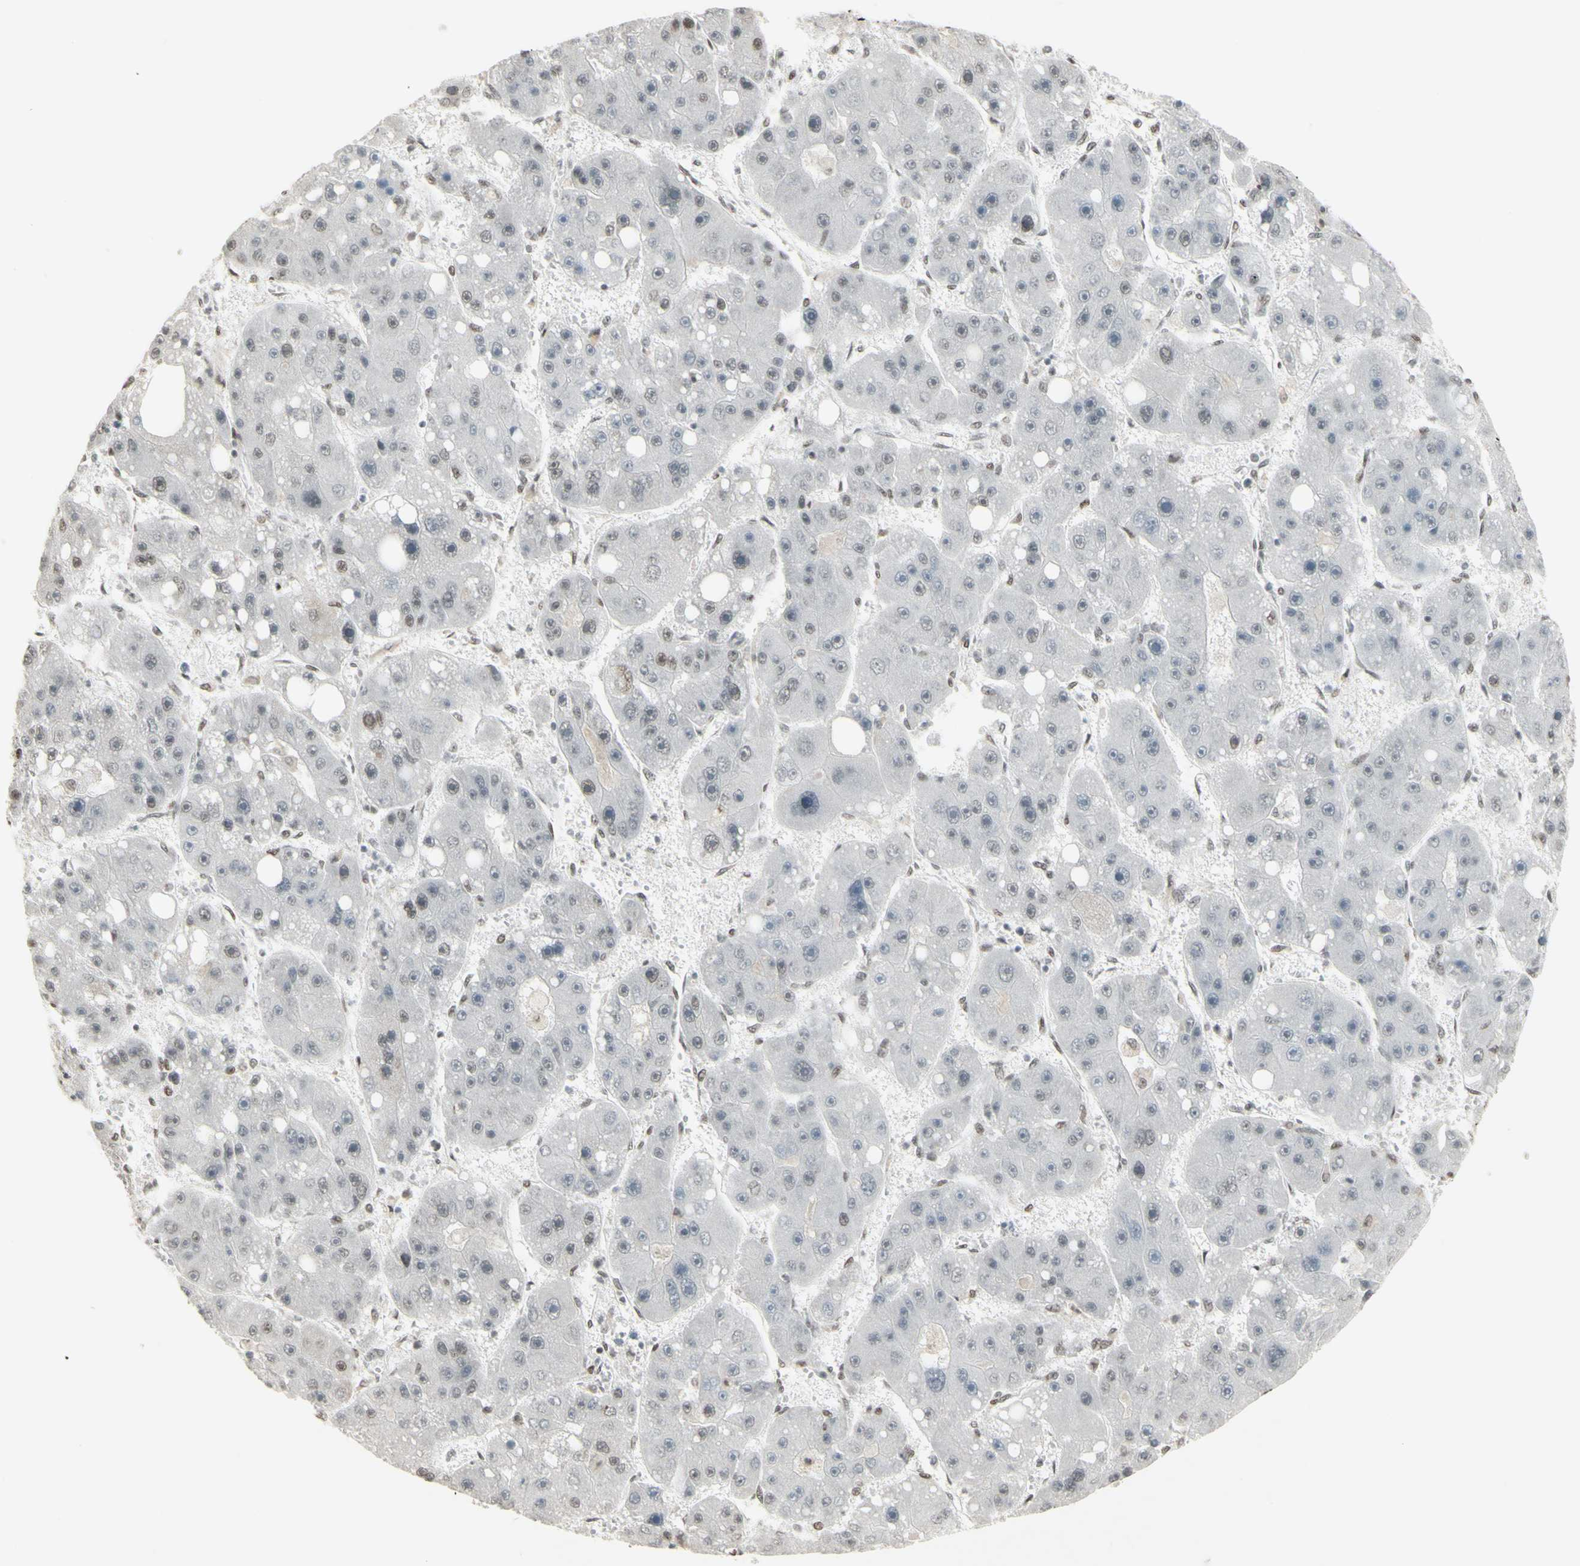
{"staining": {"intensity": "weak", "quantity": "25%-75%", "location": "nuclear"}, "tissue": "liver cancer", "cell_type": "Tumor cells", "image_type": "cancer", "snomed": [{"axis": "morphology", "description": "Carcinoma, Hepatocellular, NOS"}, {"axis": "topography", "description": "Liver"}], "caption": "Liver cancer stained with a brown dye reveals weak nuclear positive expression in approximately 25%-75% of tumor cells.", "gene": "TRIM28", "patient": {"sex": "female", "age": 61}}